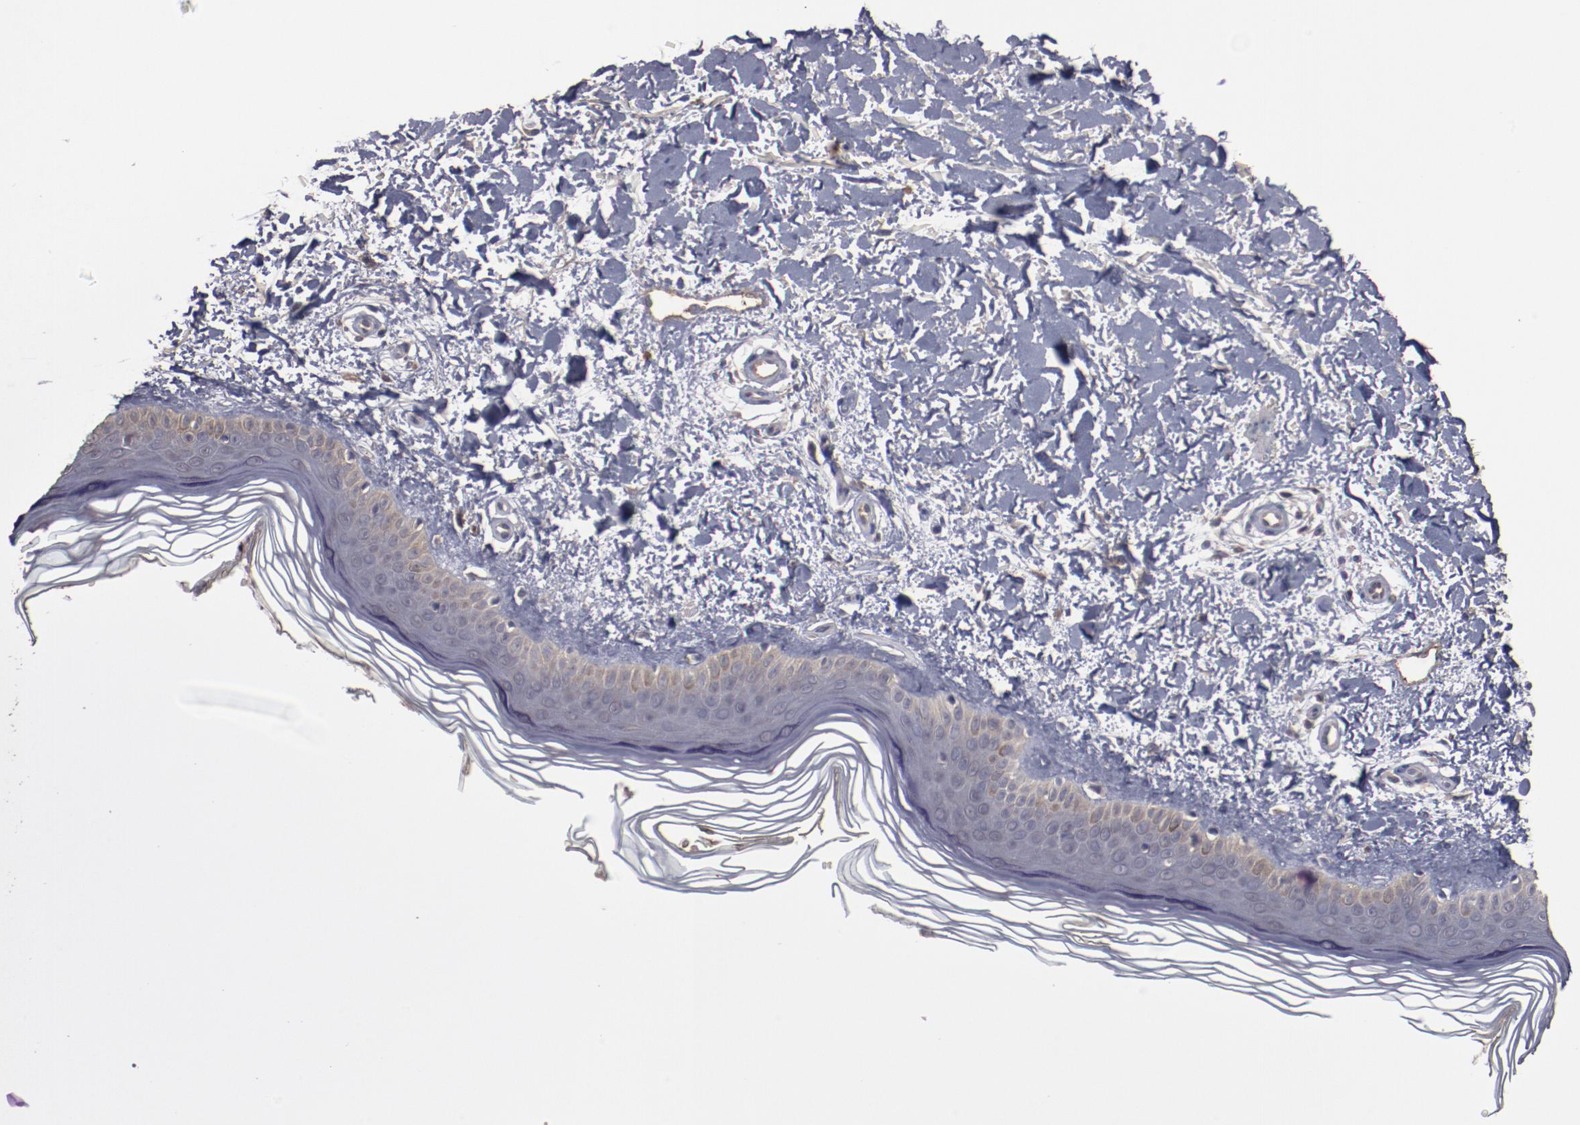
{"staining": {"intensity": "negative", "quantity": "none", "location": "none"}, "tissue": "skin", "cell_type": "Fibroblasts", "image_type": "normal", "snomed": [{"axis": "morphology", "description": "Normal tissue, NOS"}, {"axis": "topography", "description": "Skin"}], "caption": "Fibroblasts show no significant protein positivity in benign skin. (DAB immunohistochemistry (IHC) visualized using brightfield microscopy, high magnification).", "gene": "CP", "patient": {"sex": "female", "age": 19}}